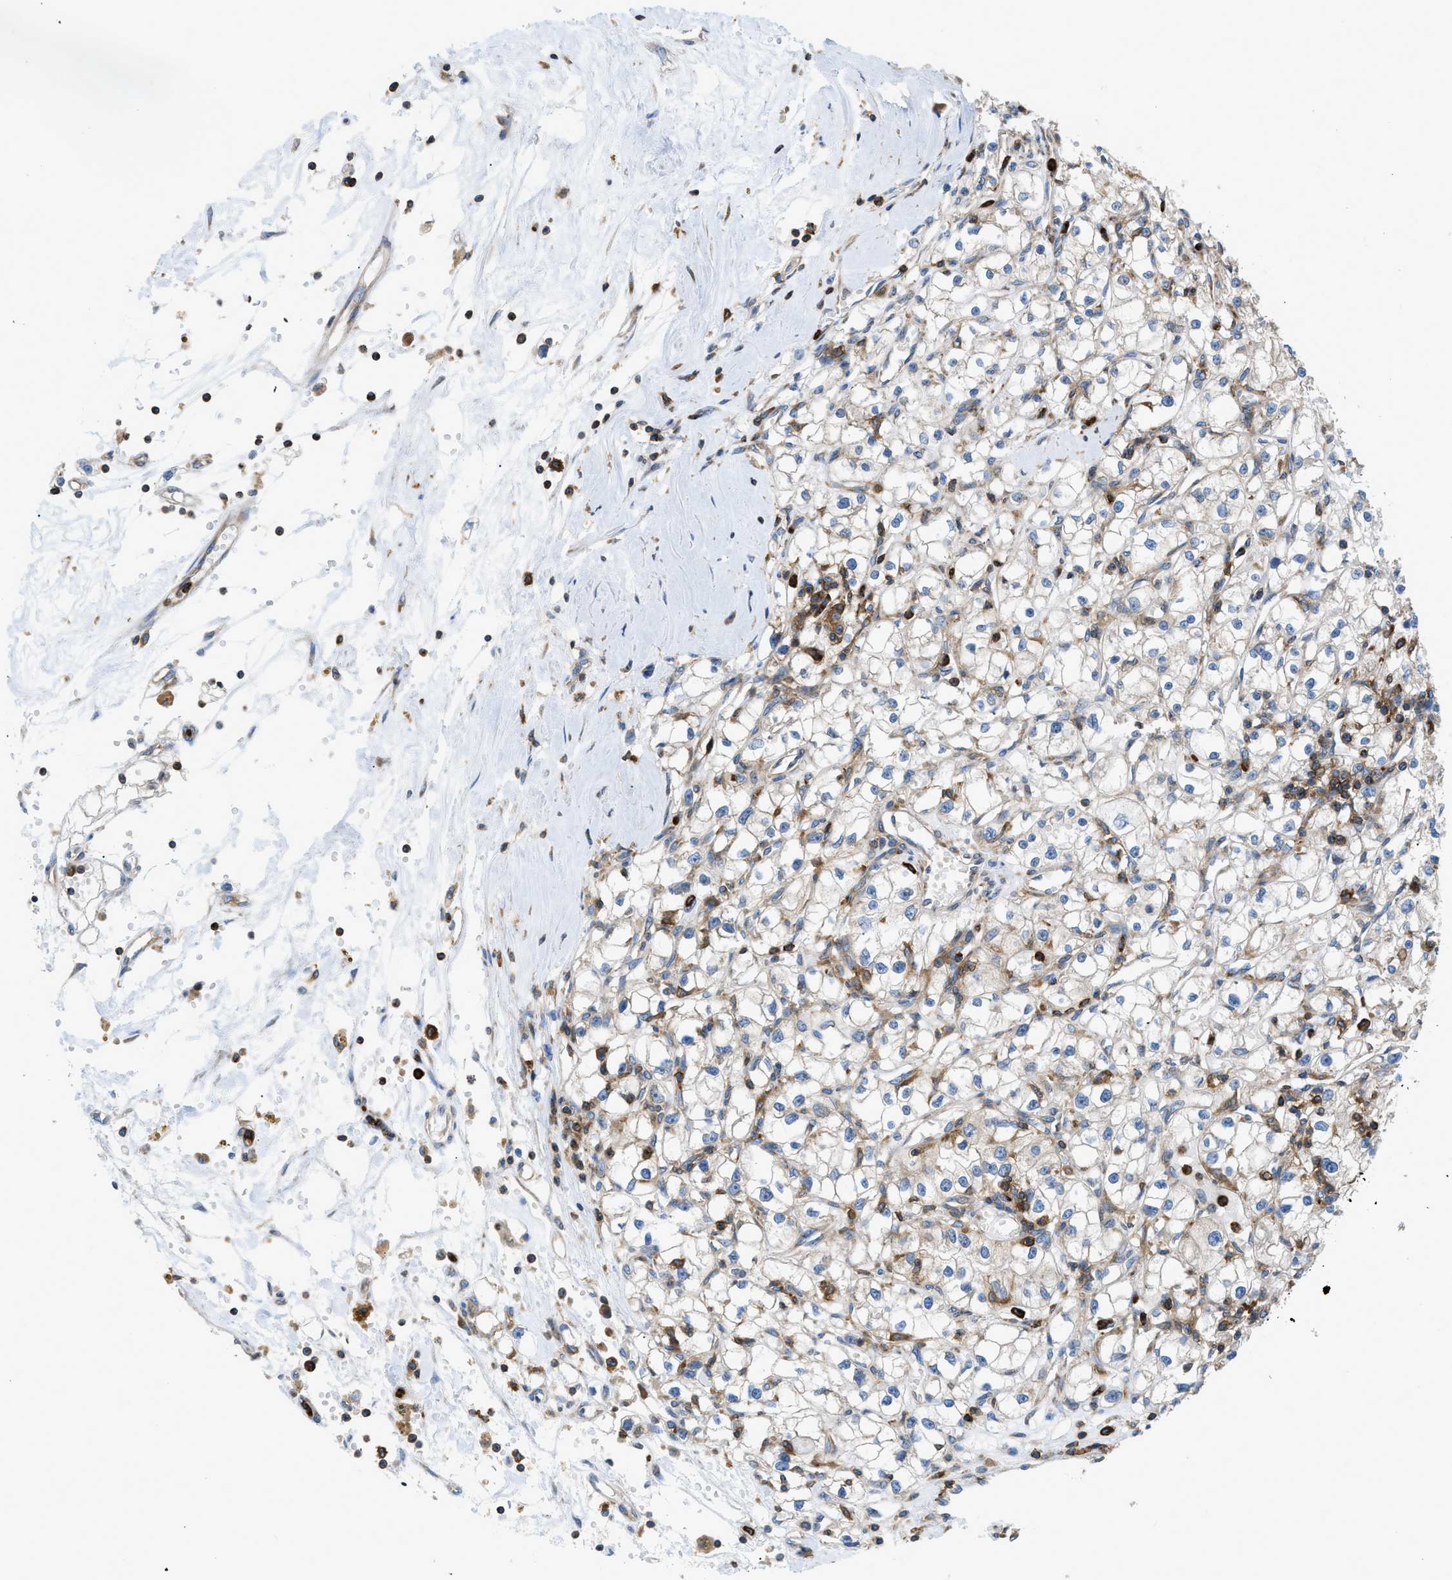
{"staining": {"intensity": "weak", "quantity": "<25%", "location": "cytoplasmic/membranous"}, "tissue": "renal cancer", "cell_type": "Tumor cells", "image_type": "cancer", "snomed": [{"axis": "morphology", "description": "Adenocarcinoma, NOS"}, {"axis": "topography", "description": "Kidney"}], "caption": "This is an IHC photomicrograph of renal adenocarcinoma. There is no expression in tumor cells.", "gene": "GPAT4", "patient": {"sex": "male", "age": 56}}